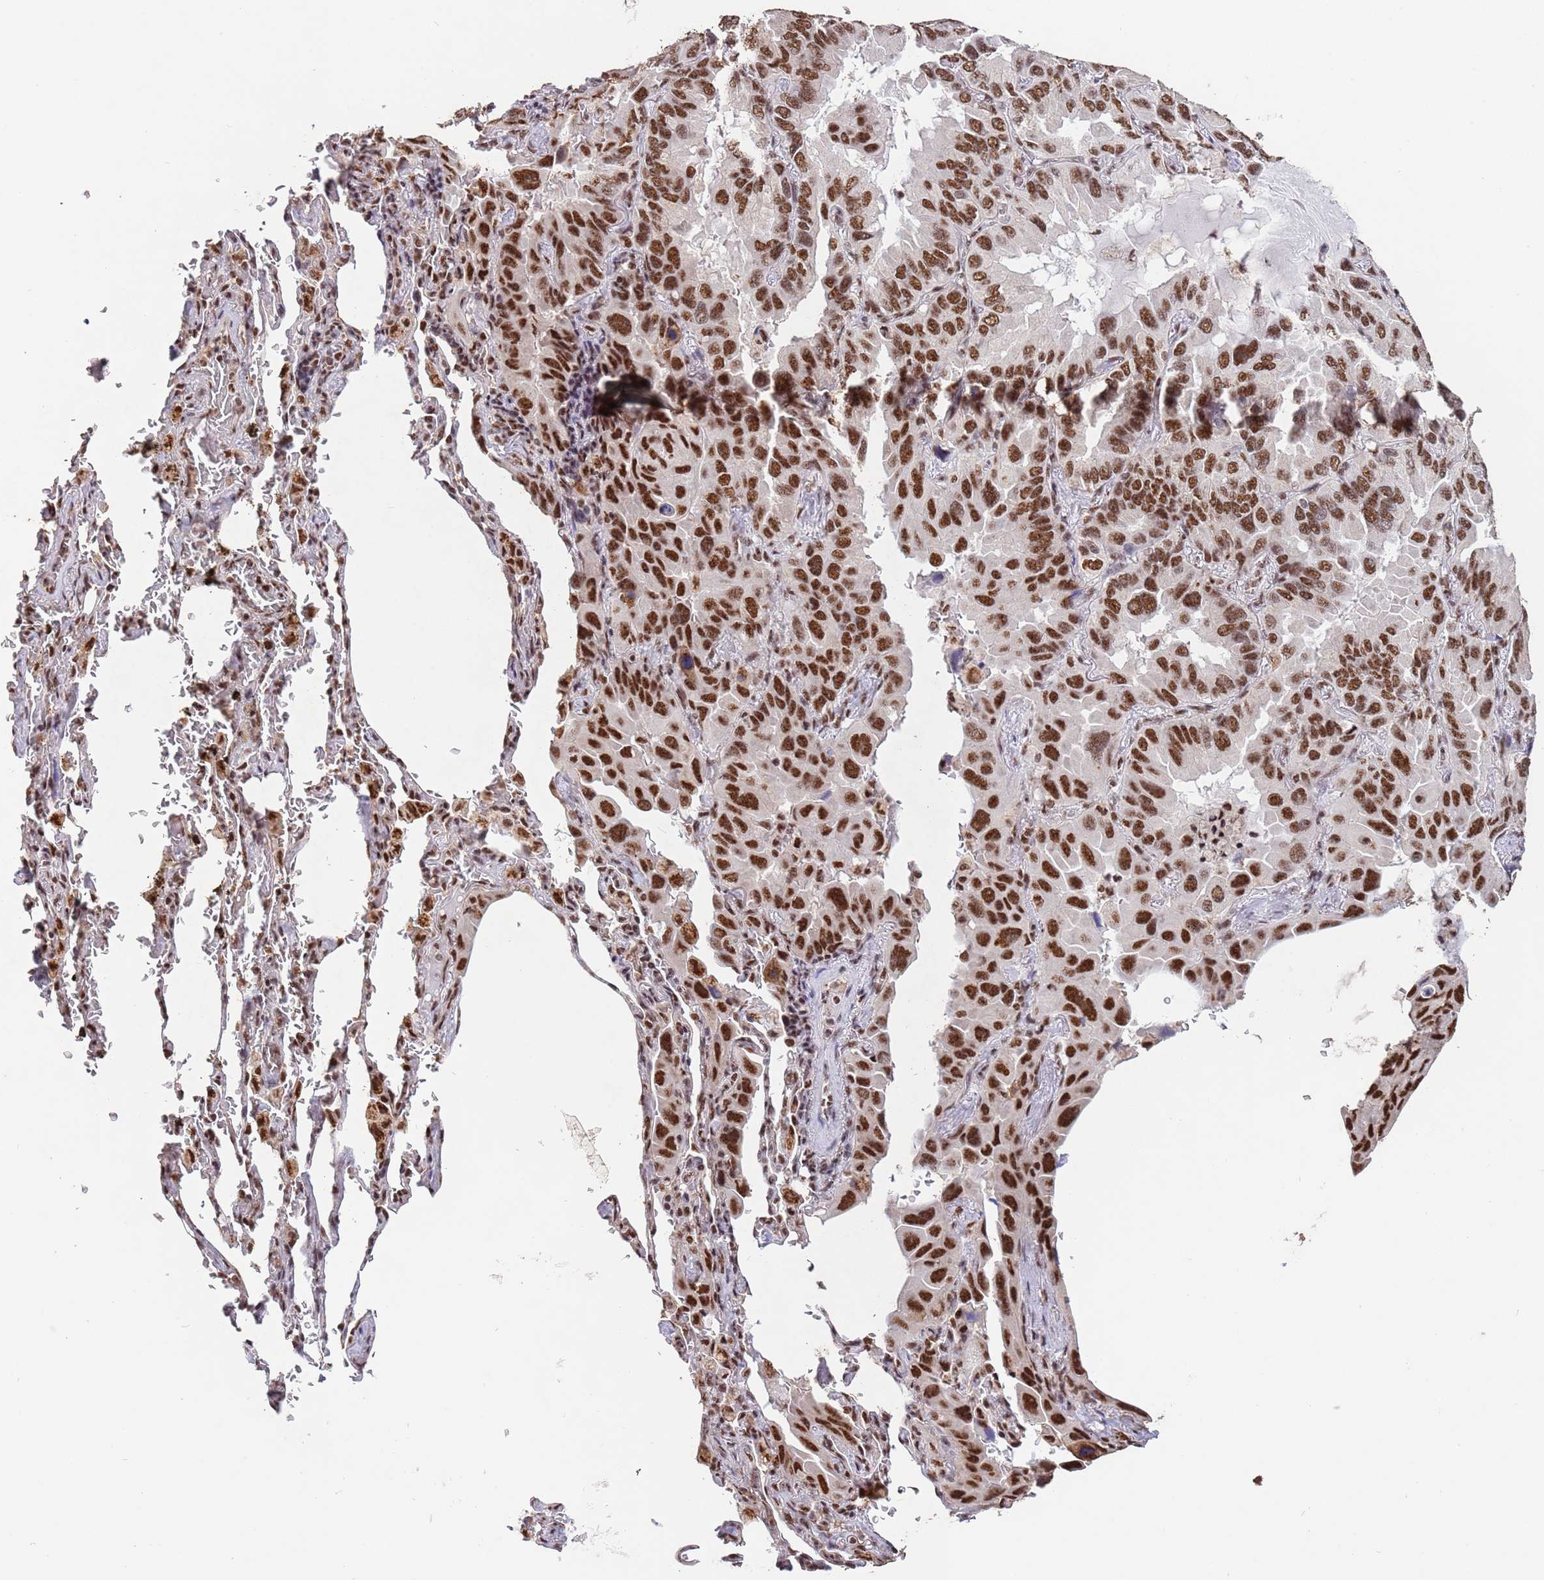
{"staining": {"intensity": "strong", "quantity": ">75%", "location": "nuclear"}, "tissue": "lung cancer", "cell_type": "Tumor cells", "image_type": "cancer", "snomed": [{"axis": "morphology", "description": "Adenocarcinoma, NOS"}, {"axis": "topography", "description": "Lung"}], "caption": "Immunohistochemistry (IHC) (DAB) staining of human adenocarcinoma (lung) displays strong nuclear protein staining in approximately >75% of tumor cells.", "gene": "ESF1", "patient": {"sex": "male", "age": 64}}